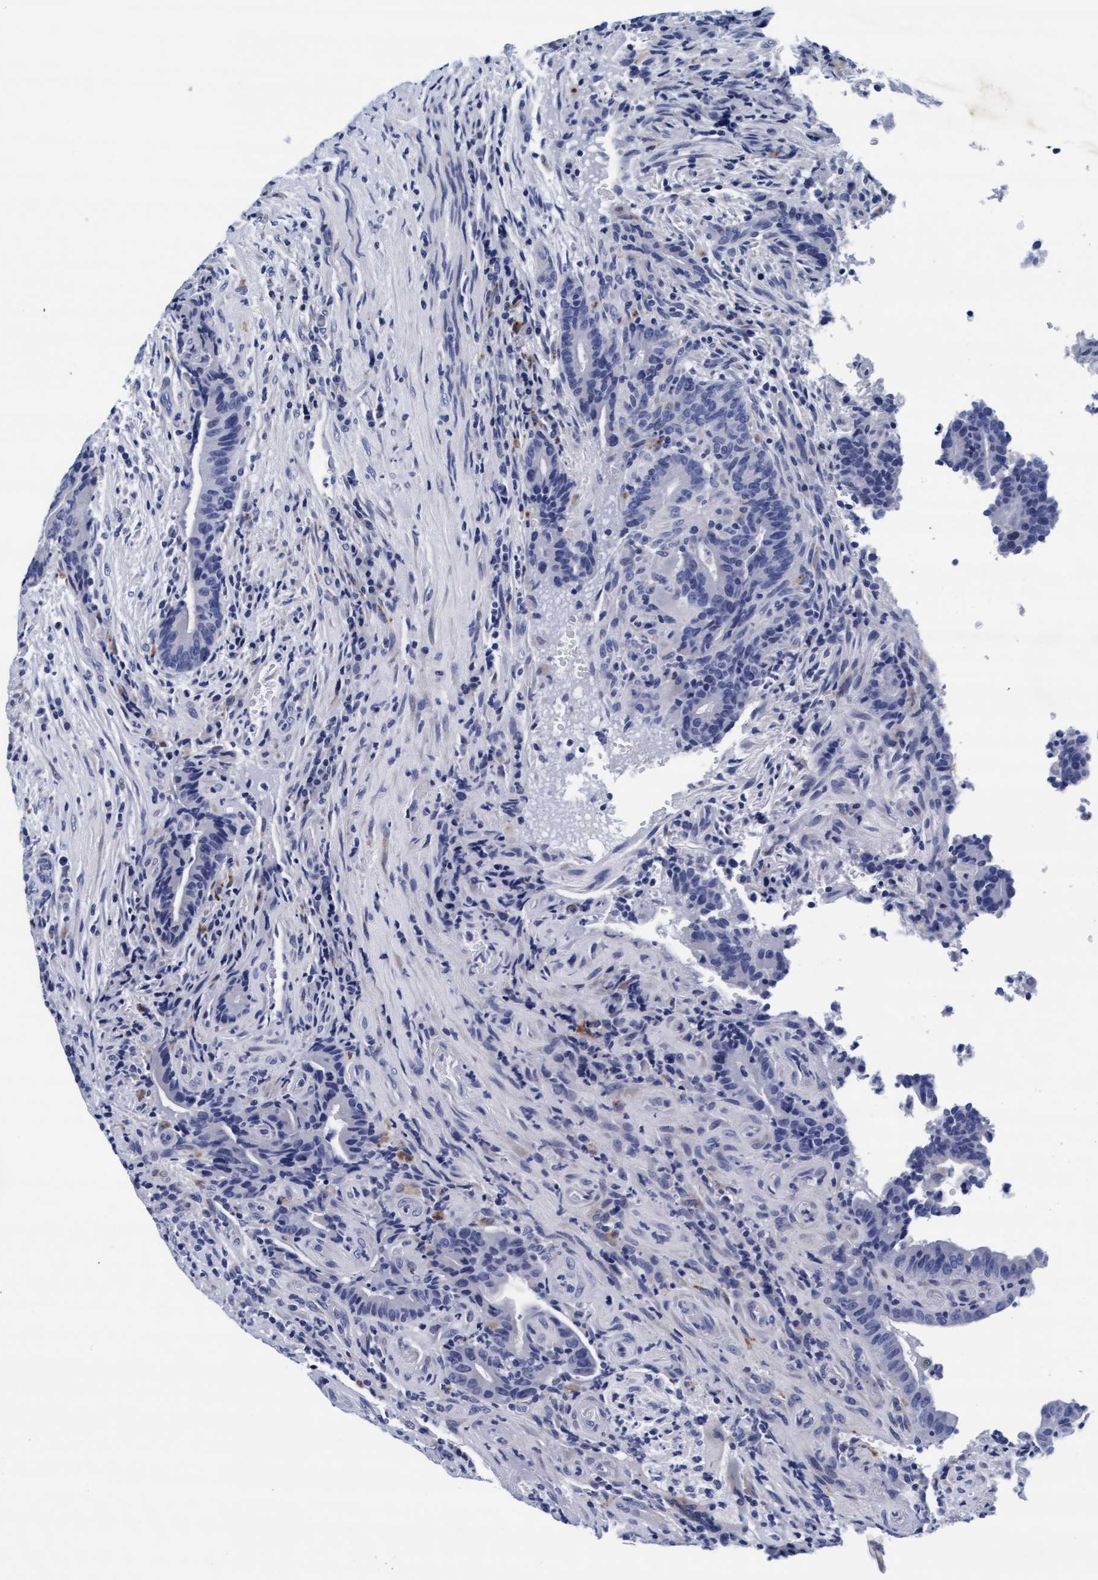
{"staining": {"intensity": "negative", "quantity": "none", "location": "none"}, "tissue": "colorectal cancer", "cell_type": "Tumor cells", "image_type": "cancer", "snomed": [{"axis": "morphology", "description": "Normal tissue, NOS"}, {"axis": "morphology", "description": "Adenocarcinoma, NOS"}, {"axis": "topography", "description": "Colon"}], "caption": "Immunohistochemical staining of colorectal cancer displays no significant expression in tumor cells.", "gene": "ARSG", "patient": {"sex": "female", "age": 75}}